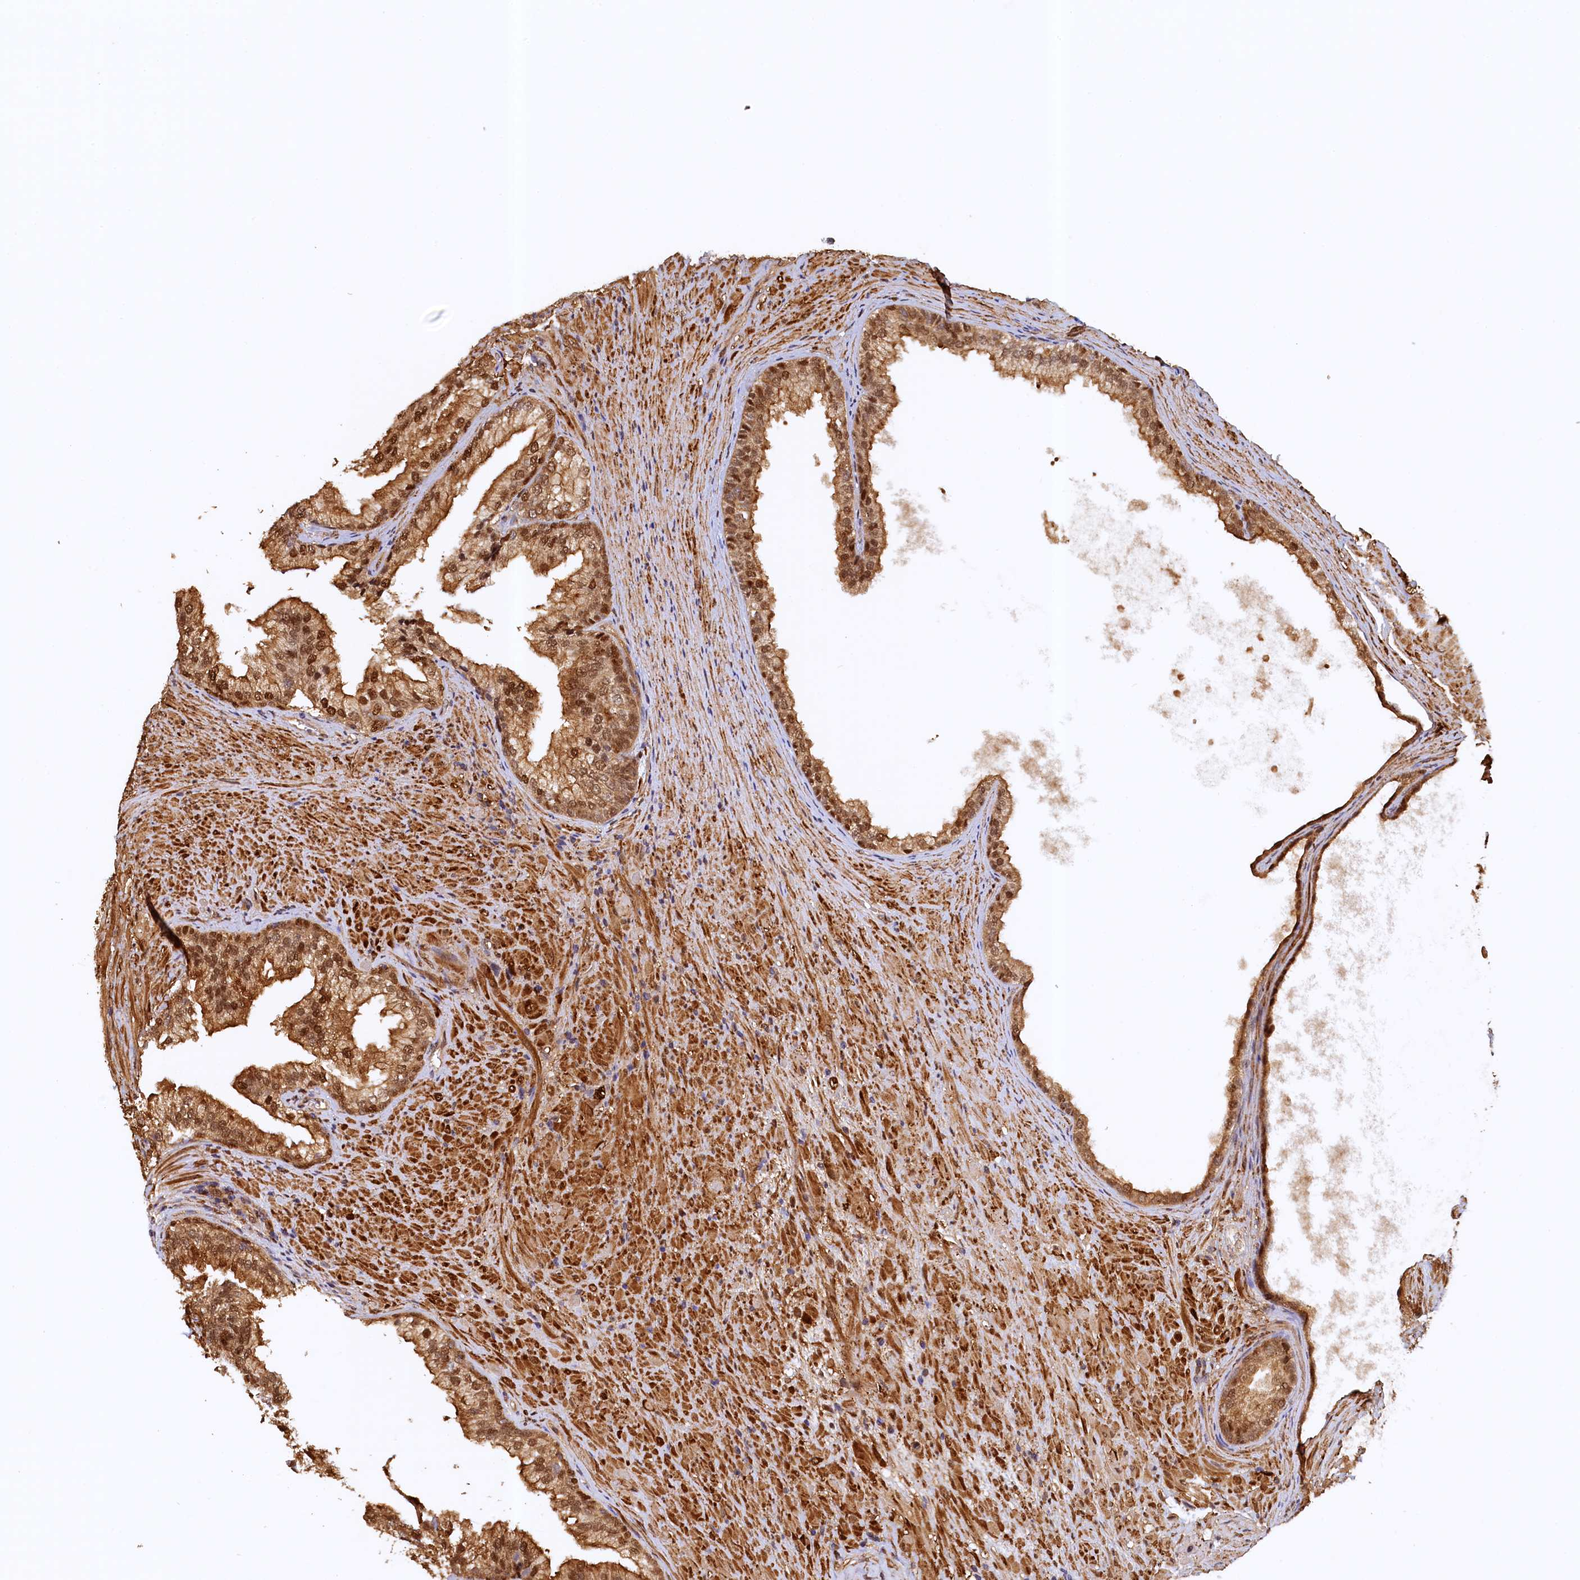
{"staining": {"intensity": "moderate", "quantity": ">75%", "location": "cytoplasmic/membranous,nuclear"}, "tissue": "prostate", "cell_type": "Glandular cells", "image_type": "normal", "snomed": [{"axis": "morphology", "description": "Normal tissue, NOS"}, {"axis": "topography", "description": "Prostate"}], "caption": "Prostate stained with immunohistochemistry (IHC) exhibits moderate cytoplasmic/membranous,nuclear expression in approximately >75% of glandular cells.", "gene": "UBL7", "patient": {"sex": "male", "age": 76}}